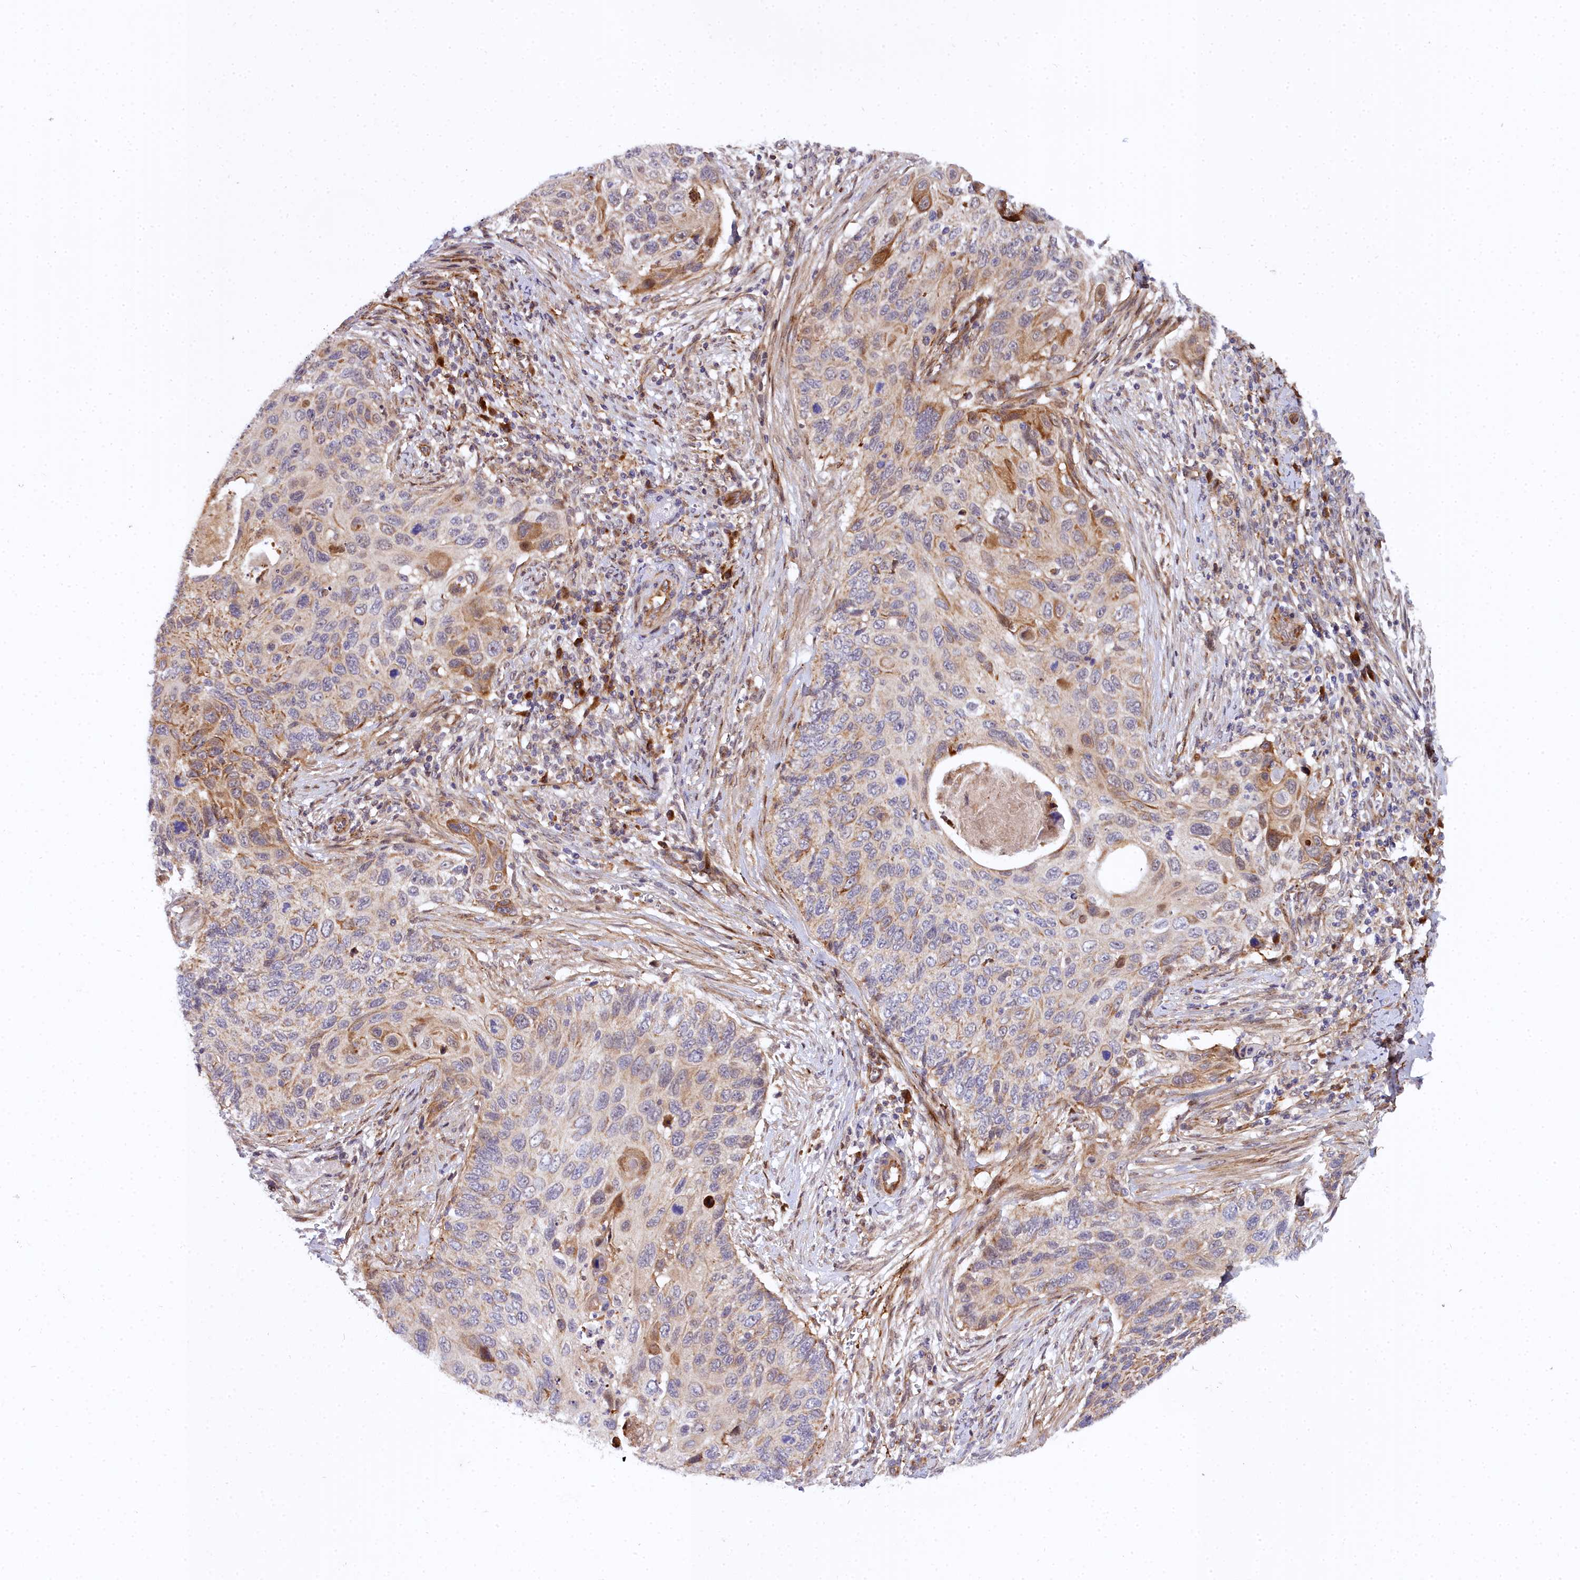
{"staining": {"intensity": "moderate", "quantity": "25%-75%", "location": "cytoplasmic/membranous"}, "tissue": "cervical cancer", "cell_type": "Tumor cells", "image_type": "cancer", "snomed": [{"axis": "morphology", "description": "Squamous cell carcinoma, NOS"}, {"axis": "topography", "description": "Cervix"}], "caption": "Cervical cancer (squamous cell carcinoma) stained for a protein demonstrates moderate cytoplasmic/membranous positivity in tumor cells.", "gene": "MRPS11", "patient": {"sex": "female", "age": 70}}